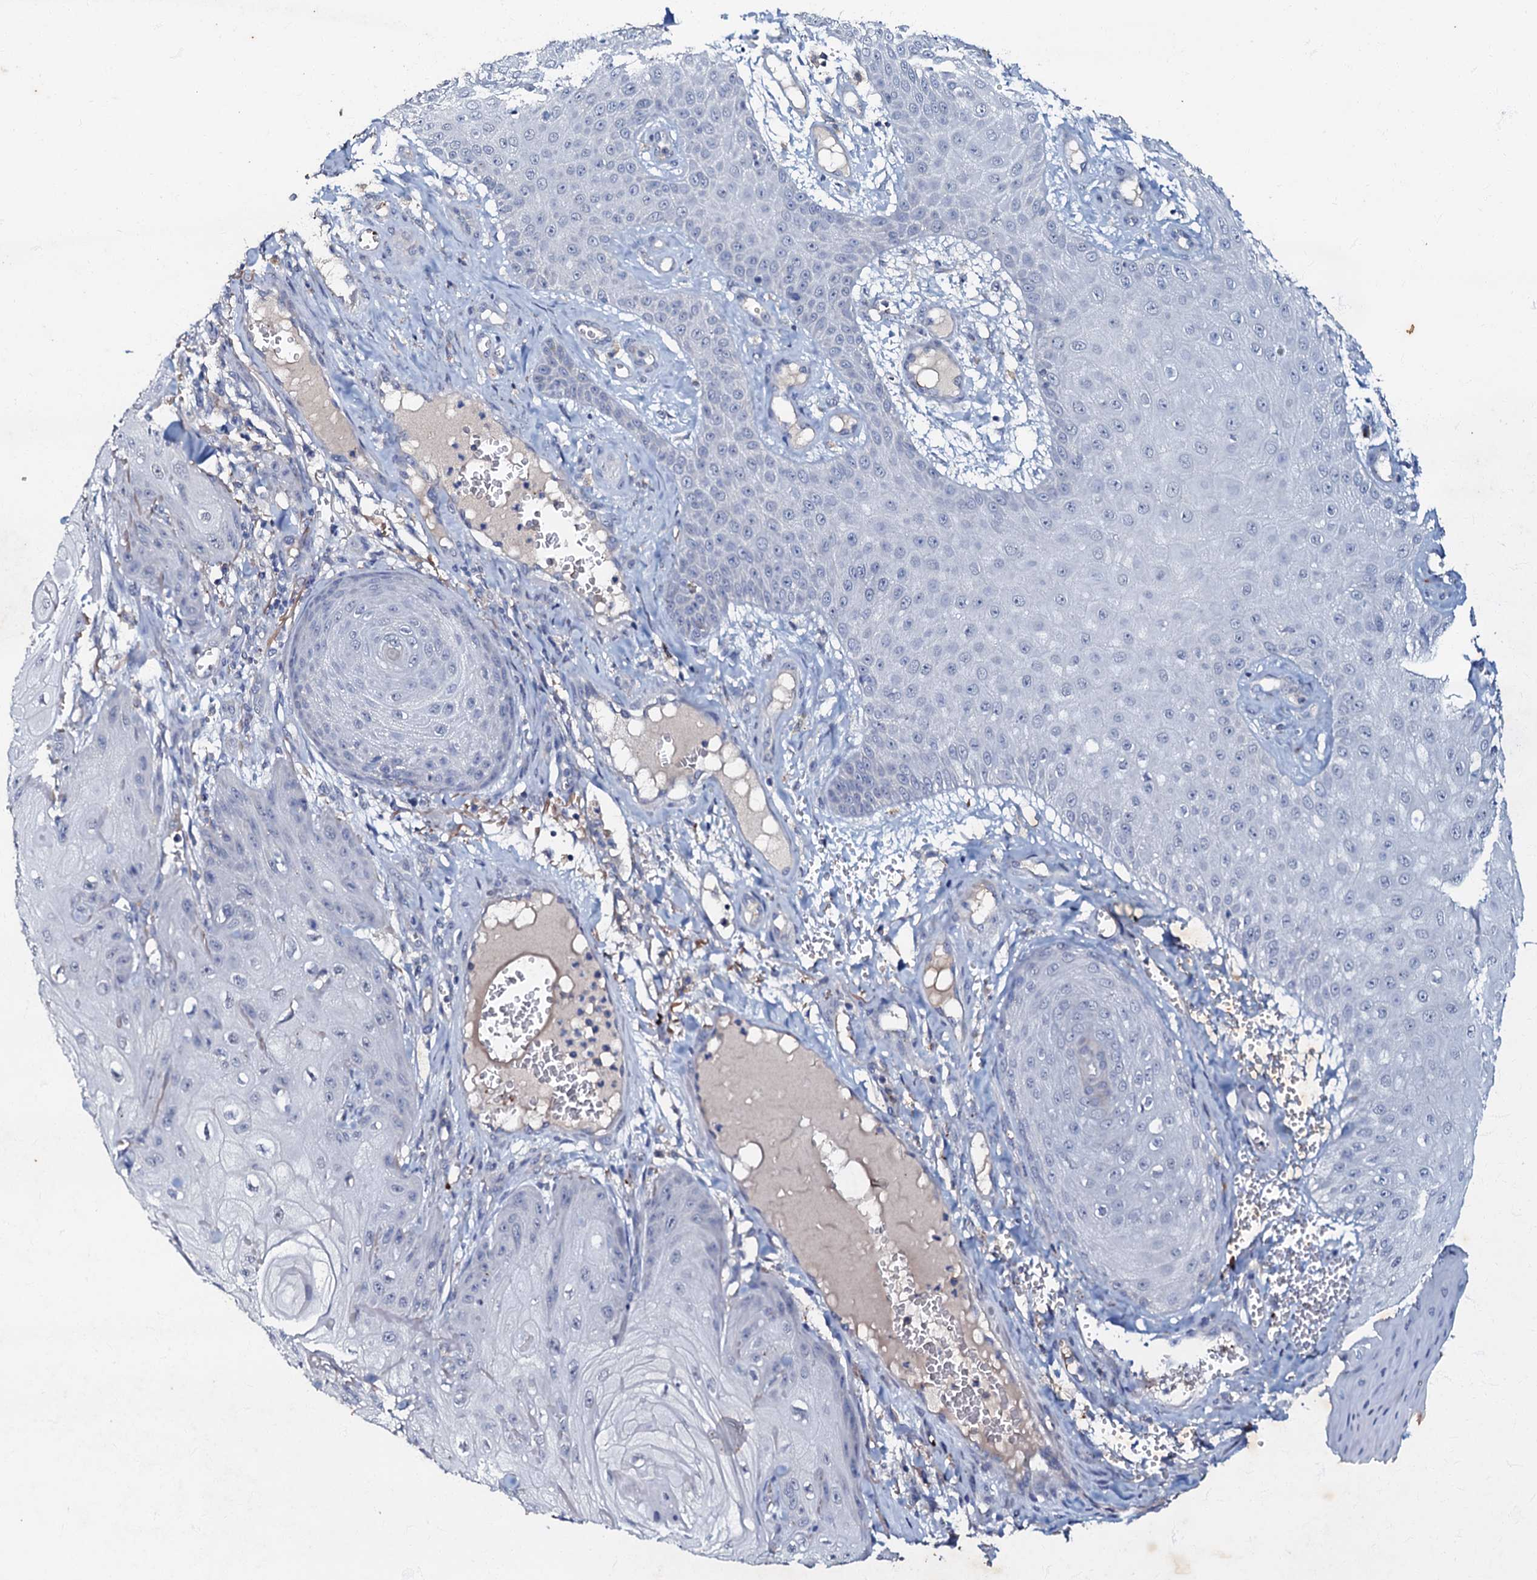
{"staining": {"intensity": "negative", "quantity": "none", "location": "none"}, "tissue": "skin cancer", "cell_type": "Tumor cells", "image_type": "cancer", "snomed": [{"axis": "morphology", "description": "Squamous cell carcinoma, NOS"}, {"axis": "topography", "description": "Skin"}], "caption": "The image displays no significant expression in tumor cells of skin cancer (squamous cell carcinoma).", "gene": "MANSC4", "patient": {"sex": "male", "age": 74}}